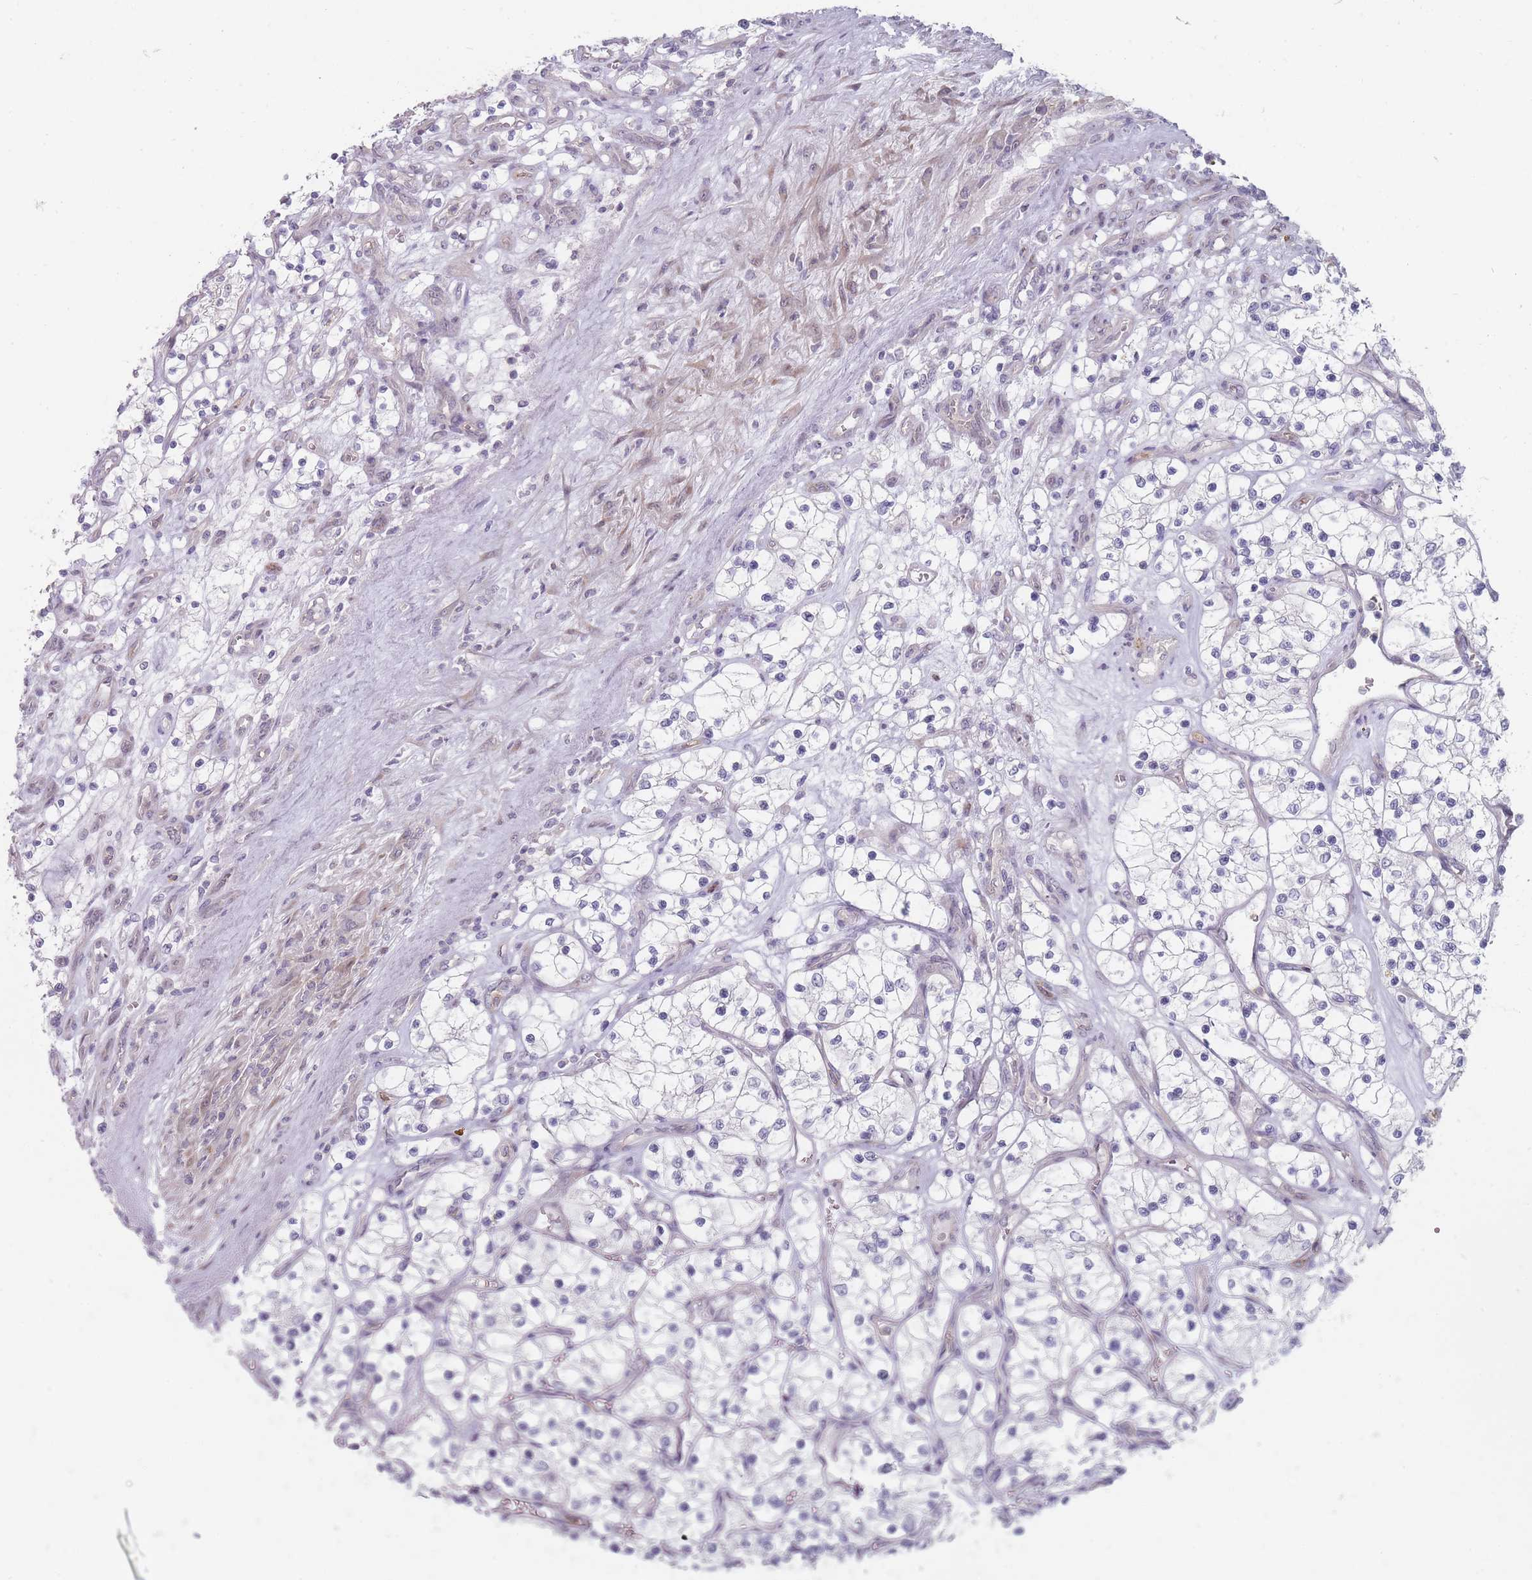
{"staining": {"intensity": "negative", "quantity": "none", "location": "none"}, "tissue": "renal cancer", "cell_type": "Tumor cells", "image_type": "cancer", "snomed": [{"axis": "morphology", "description": "Adenocarcinoma, NOS"}, {"axis": "topography", "description": "Kidney"}], "caption": "Immunohistochemistry photomicrograph of human renal cancer (adenocarcinoma) stained for a protein (brown), which demonstrates no expression in tumor cells. (Immunohistochemistry, brightfield microscopy, high magnification).", "gene": "PCDH12", "patient": {"sex": "female", "age": 69}}